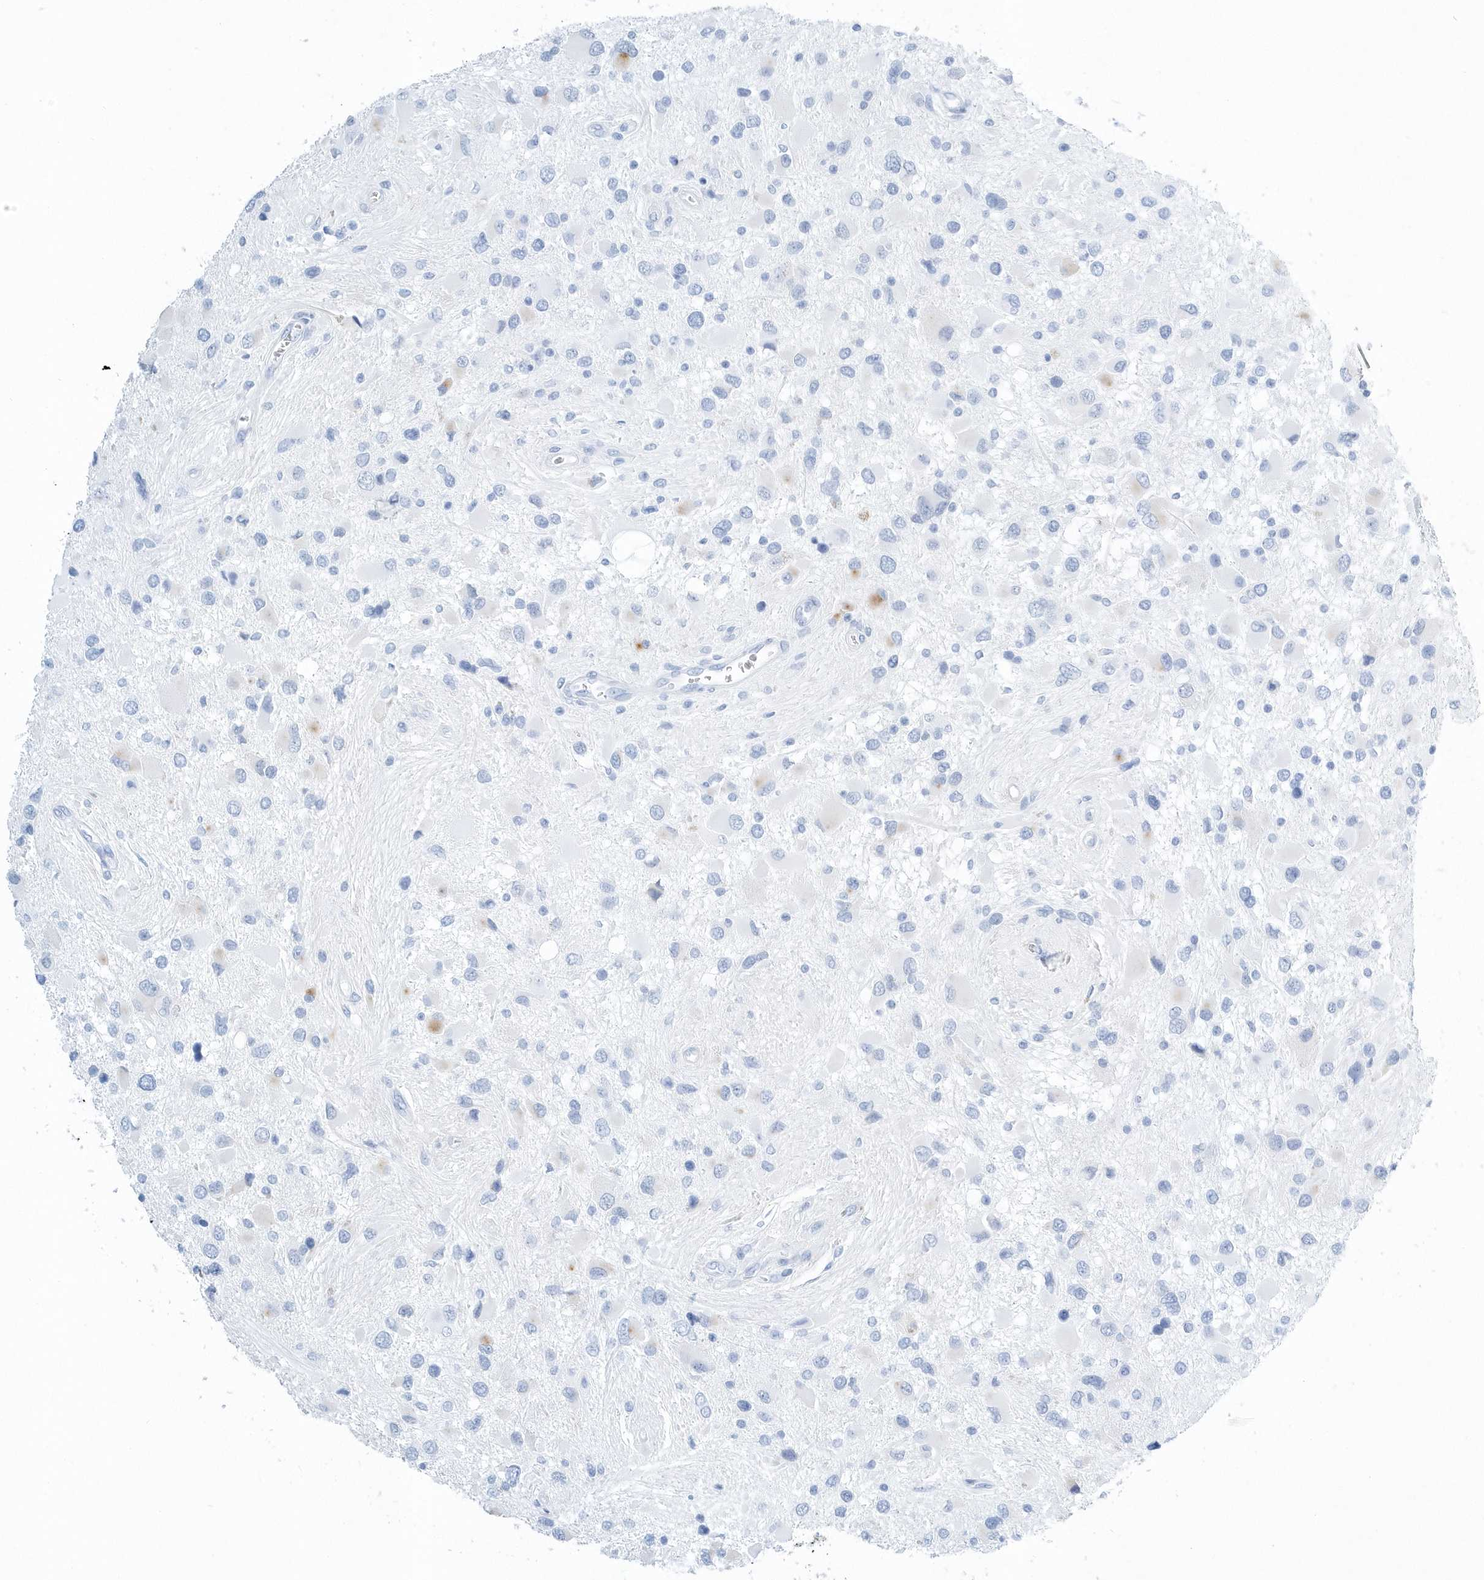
{"staining": {"intensity": "negative", "quantity": "none", "location": "none"}, "tissue": "glioma", "cell_type": "Tumor cells", "image_type": "cancer", "snomed": [{"axis": "morphology", "description": "Glioma, malignant, High grade"}, {"axis": "topography", "description": "Brain"}], "caption": "DAB immunohistochemical staining of malignant glioma (high-grade) reveals no significant positivity in tumor cells.", "gene": "PTPRO", "patient": {"sex": "male", "age": 53}}